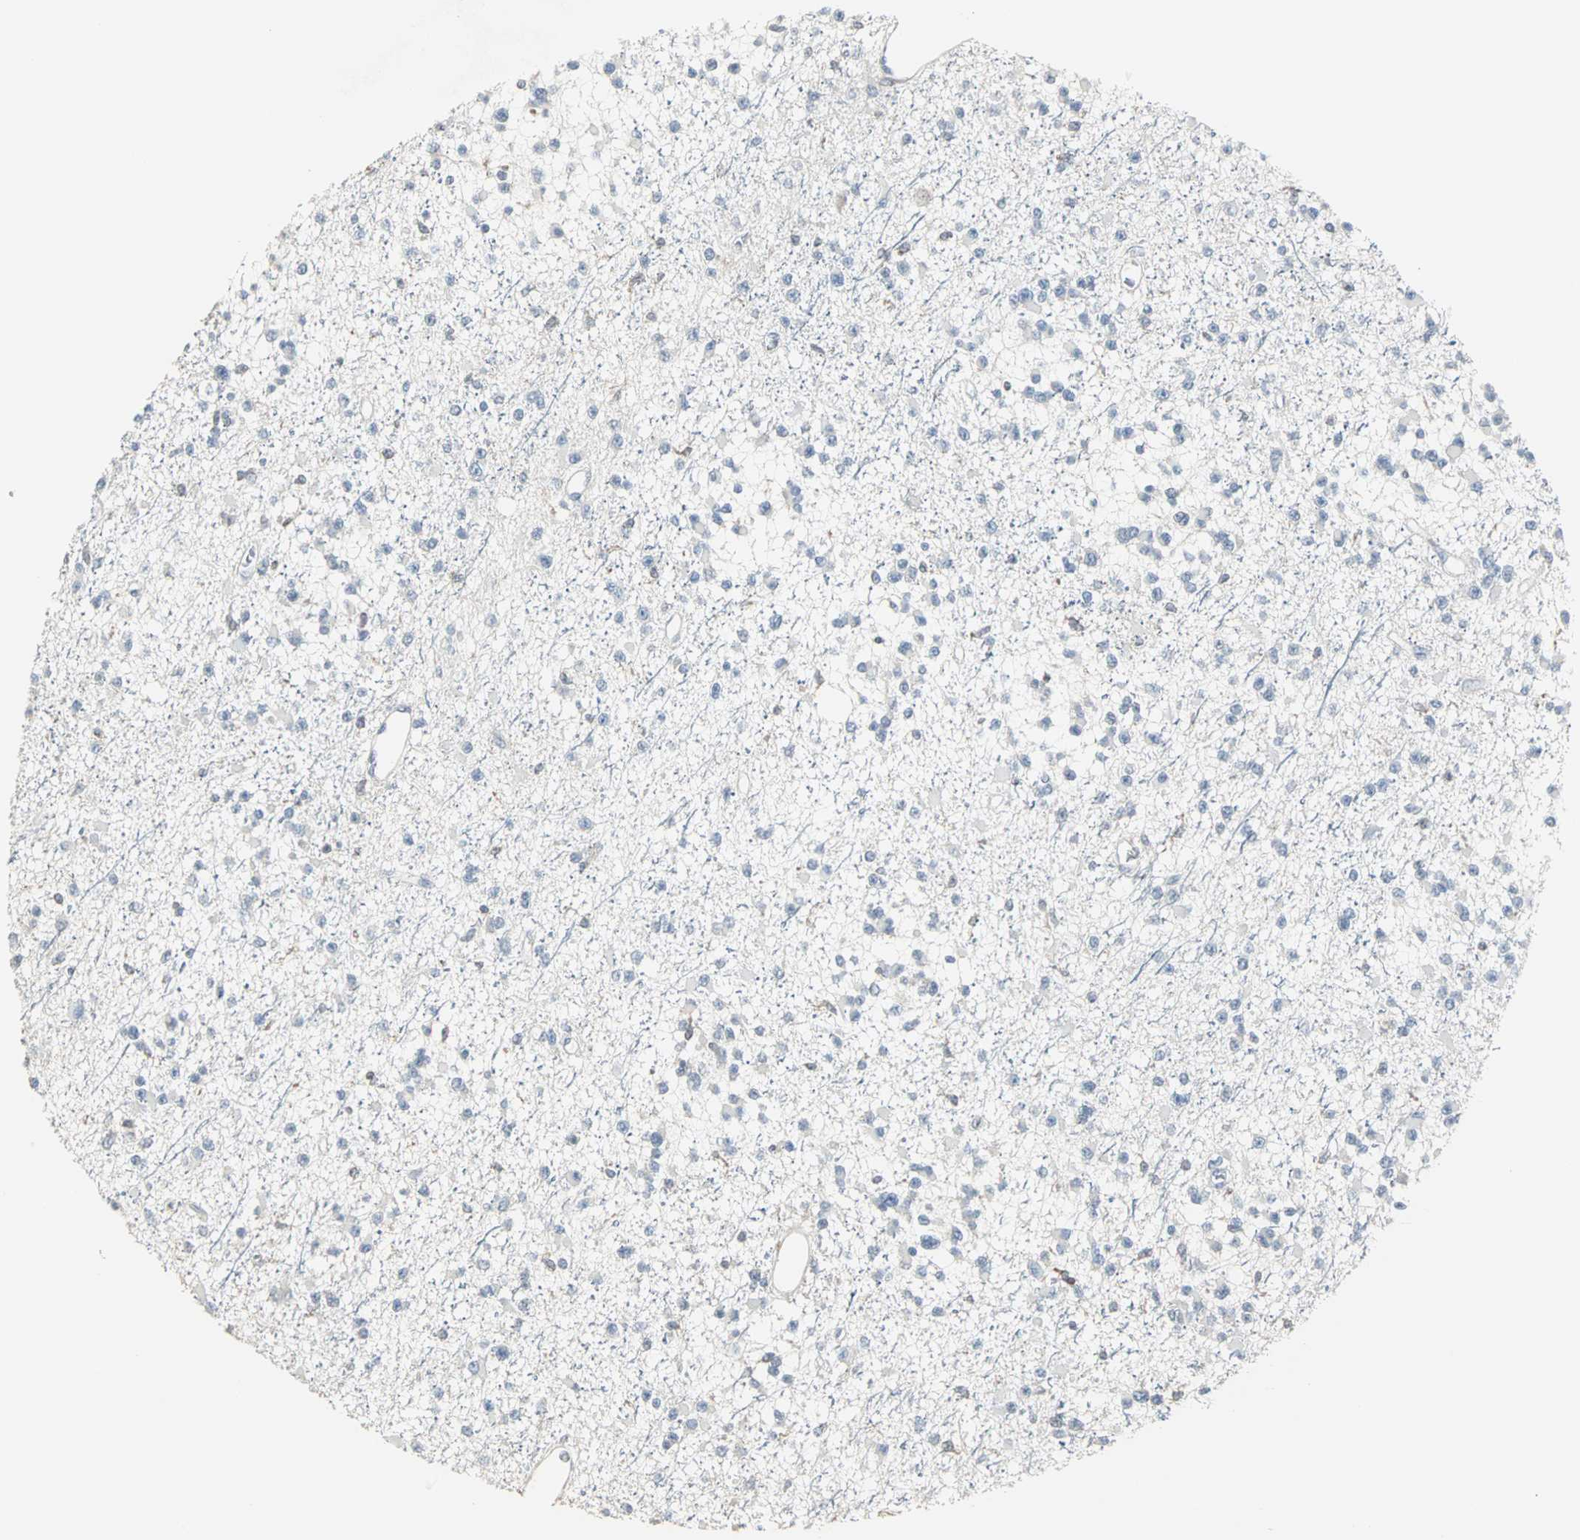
{"staining": {"intensity": "negative", "quantity": "none", "location": "none"}, "tissue": "glioma", "cell_type": "Tumor cells", "image_type": "cancer", "snomed": [{"axis": "morphology", "description": "Glioma, malignant, Low grade"}, {"axis": "topography", "description": "Brain"}], "caption": "IHC histopathology image of glioma stained for a protein (brown), which reveals no staining in tumor cells.", "gene": "LRRFIP1", "patient": {"sex": "female", "age": 22}}